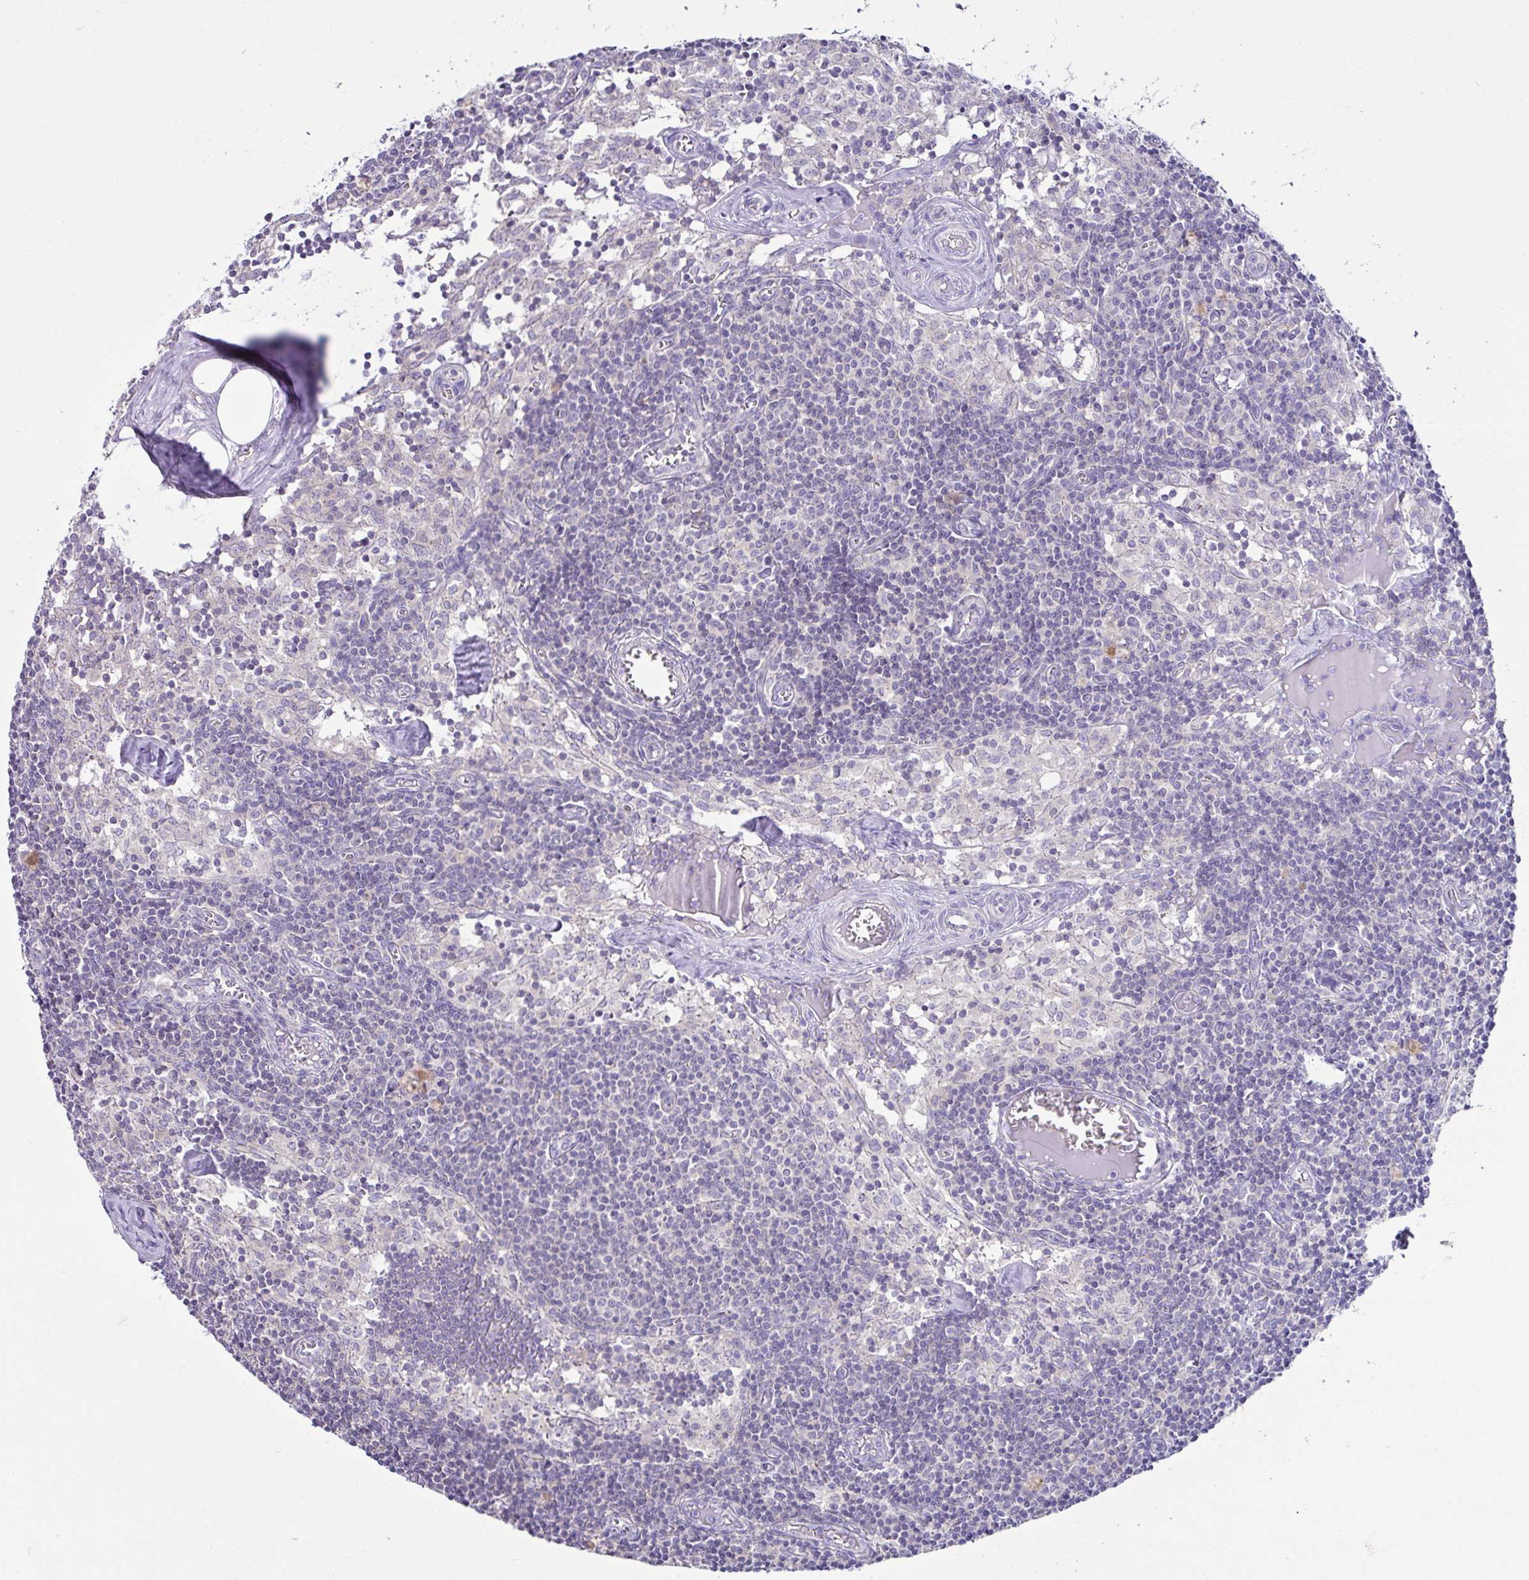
{"staining": {"intensity": "negative", "quantity": "none", "location": "none"}, "tissue": "lymph node", "cell_type": "Germinal center cells", "image_type": "normal", "snomed": [{"axis": "morphology", "description": "Normal tissue, NOS"}, {"axis": "topography", "description": "Lymph node"}], "caption": "The IHC photomicrograph has no significant staining in germinal center cells of lymph node. (IHC, brightfield microscopy, high magnification).", "gene": "D2HGDH", "patient": {"sex": "female", "age": 31}}